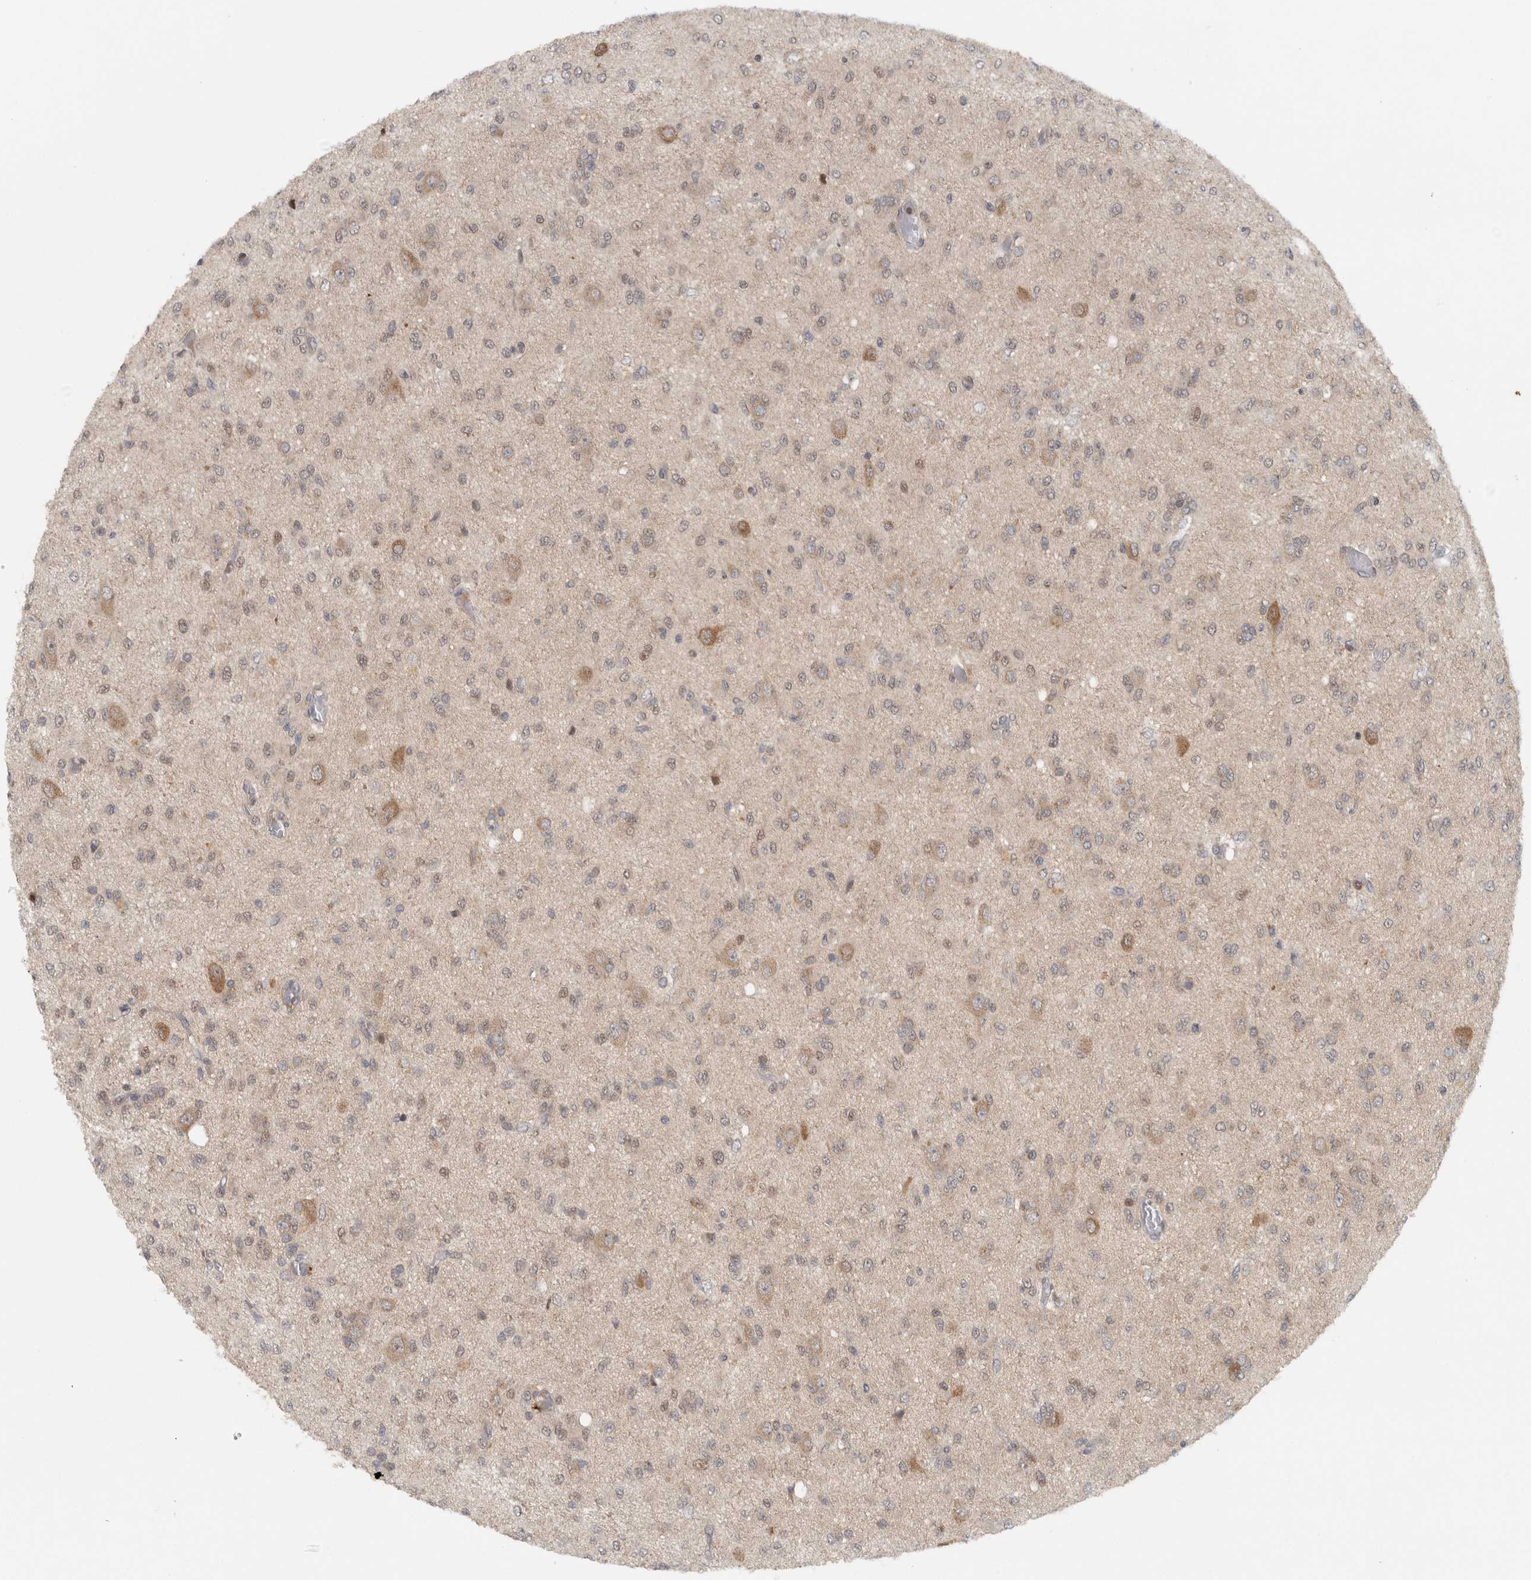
{"staining": {"intensity": "negative", "quantity": "none", "location": "none"}, "tissue": "glioma", "cell_type": "Tumor cells", "image_type": "cancer", "snomed": [{"axis": "morphology", "description": "Glioma, malignant, High grade"}, {"axis": "topography", "description": "Brain"}], "caption": "The micrograph shows no staining of tumor cells in glioma.", "gene": "KDM8", "patient": {"sex": "female", "age": 59}}